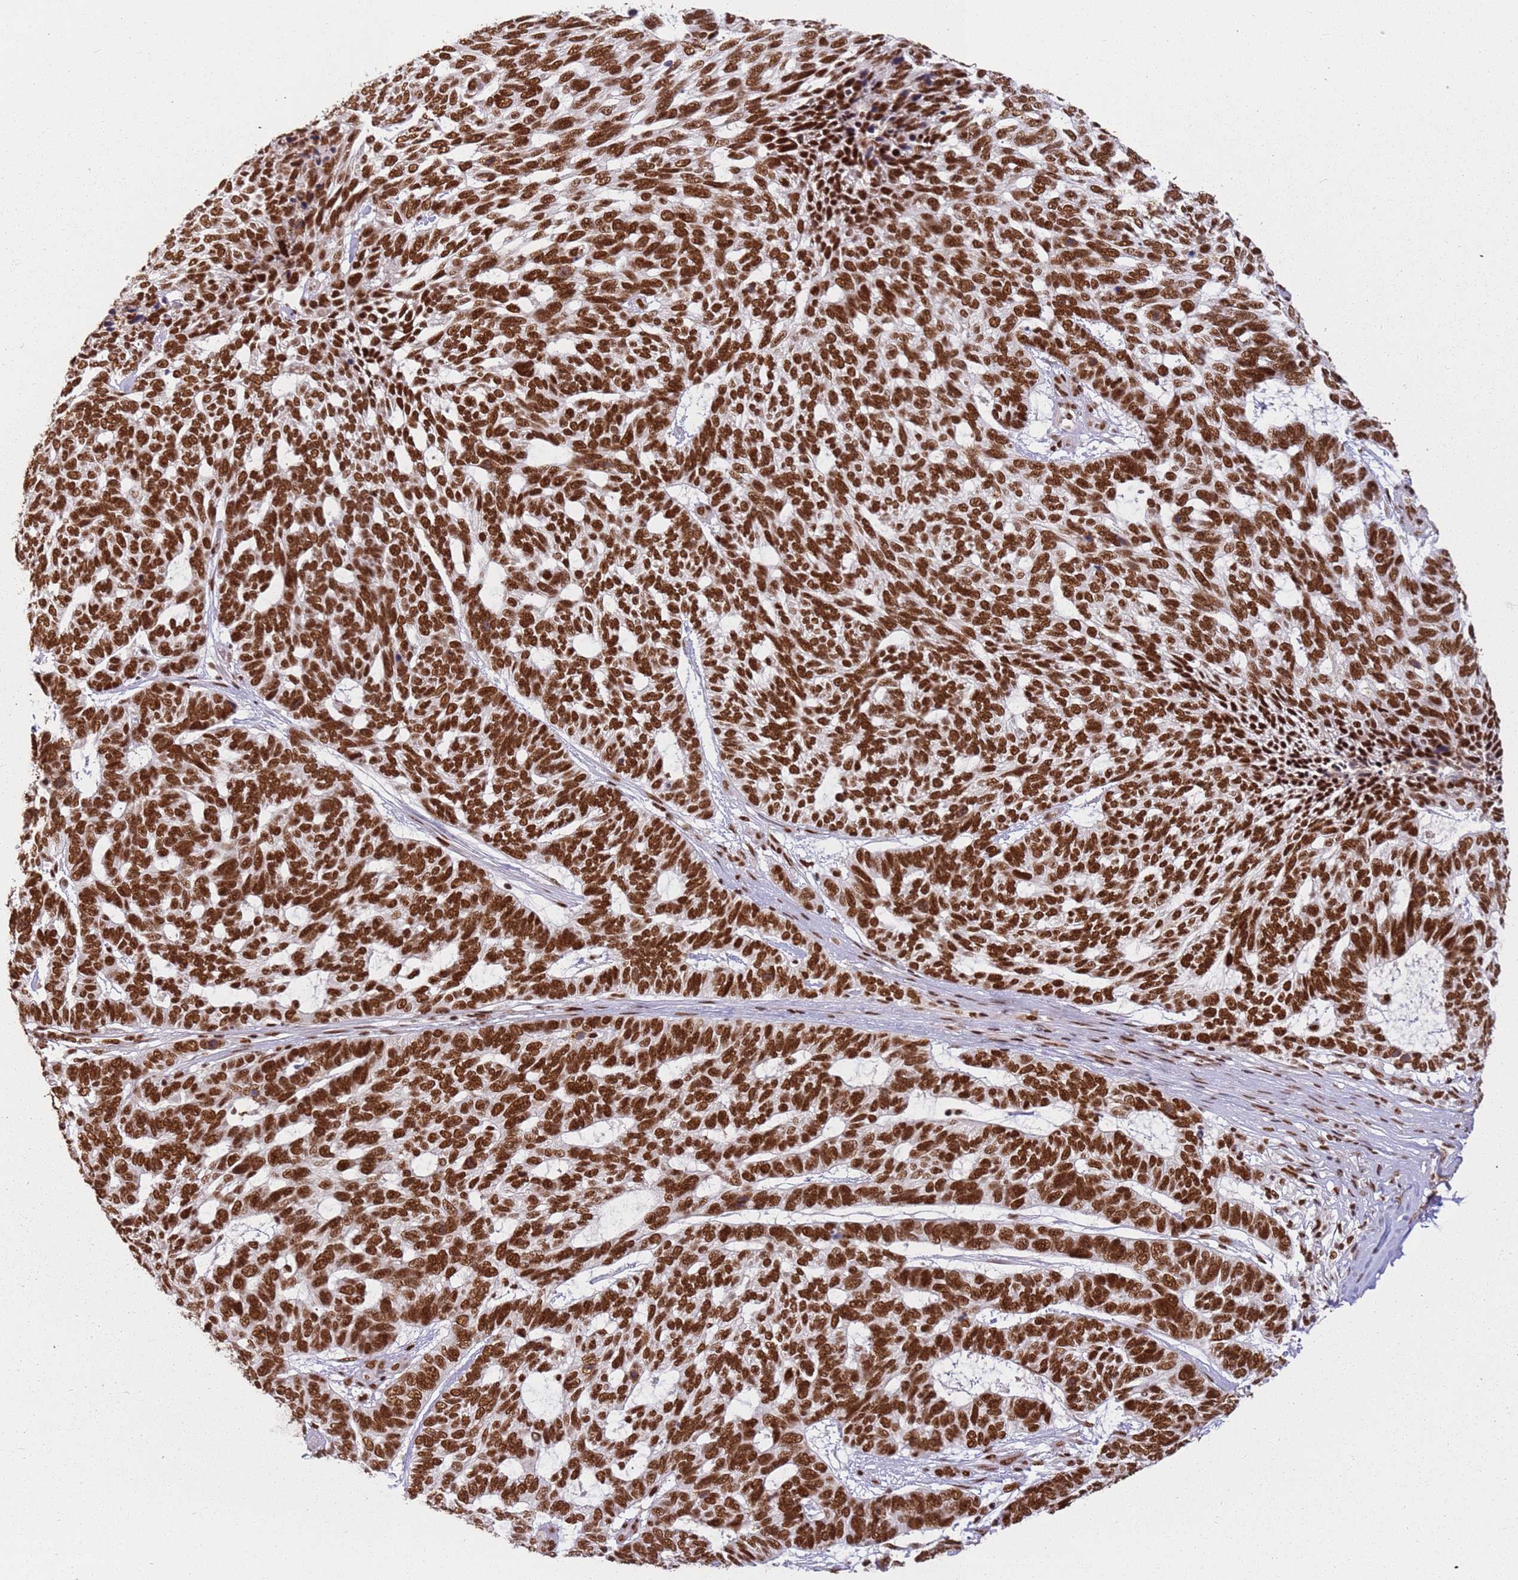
{"staining": {"intensity": "strong", "quantity": ">75%", "location": "nuclear"}, "tissue": "skin cancer", "cell_type": "Tumor cells", "image_type": "cancer", "snomed": [{"axis": "morphology", "description": "Basal cell carcinoma"}, {"axis": "topography", "description": "Skin"}], "caption": "About >75% of tumor cells in skin basal cell carcinoma exhibit strong nuclear protein positivity as visualized by brown immunohistochemical staining.", "gene": "TENT4A", "patient": {"sex": "female", "age": 65}}